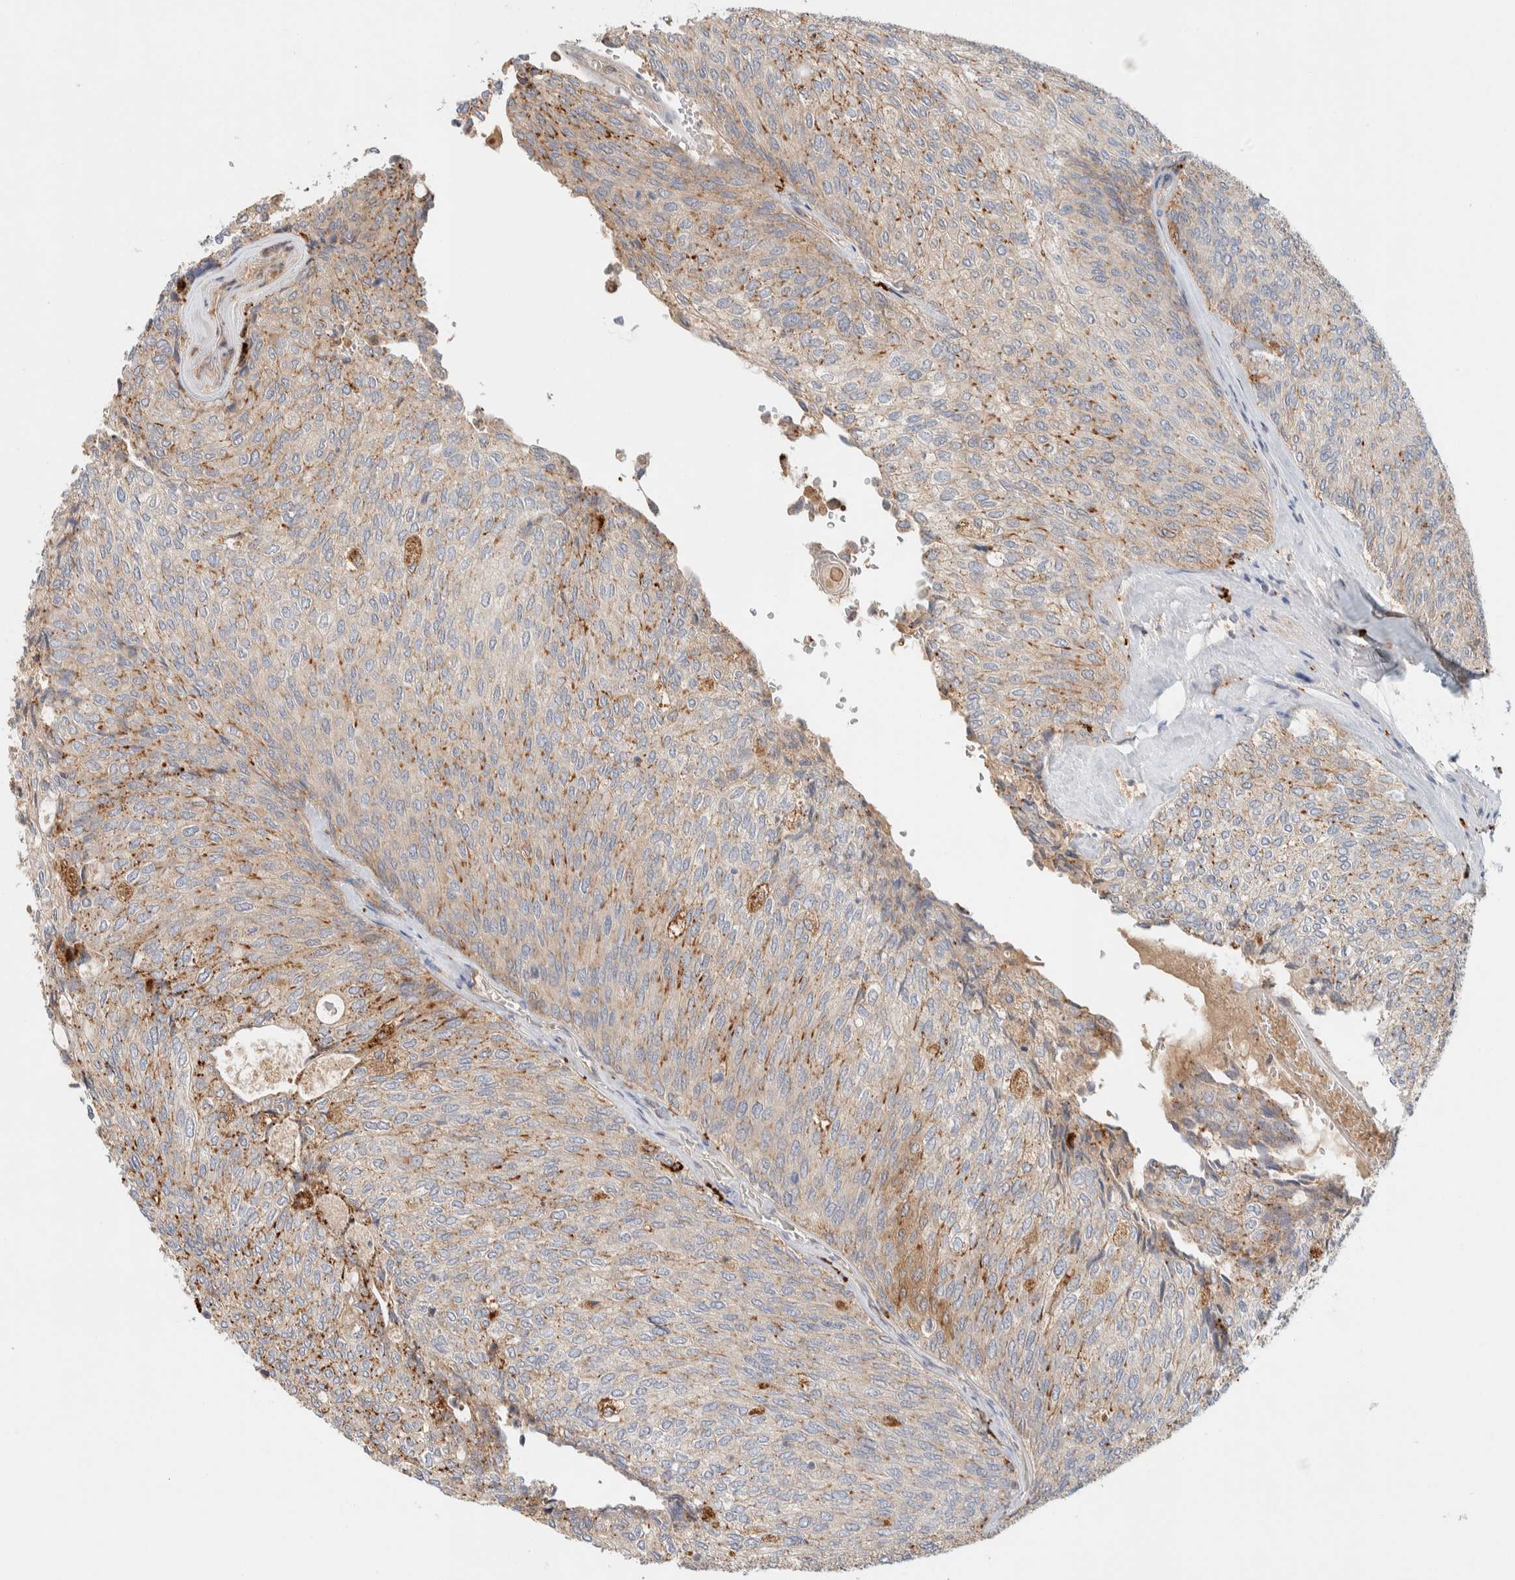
{"staining": {"intensity": "moderate", "quantity": "25%-75%", "location": "cytoplasmic/membranous"}, "tissue": "urothelial cancer", "cell_type": "Tumor cells", "image_type": "cancer", "snomed": [{"axis": "morphology", "description": "Urothelial carcinoma, Low grade"}, {"axis": "topography", "description": "Urinary bladder"}], "caption": "Immunohistochemistry of low-grade urothelial carcinoma reveals medium levels of moderate cytoplasmic/membranous positivity in about 25%-75% of tumor cells. The staining was performed using DAB (3,3'-diaminobenzidine), with brown indicating positive protein expression. Nuclei are stained blue with hematoxylin.", "gene": "GCLM", "patient": {"sex": "female", "age": 79}}